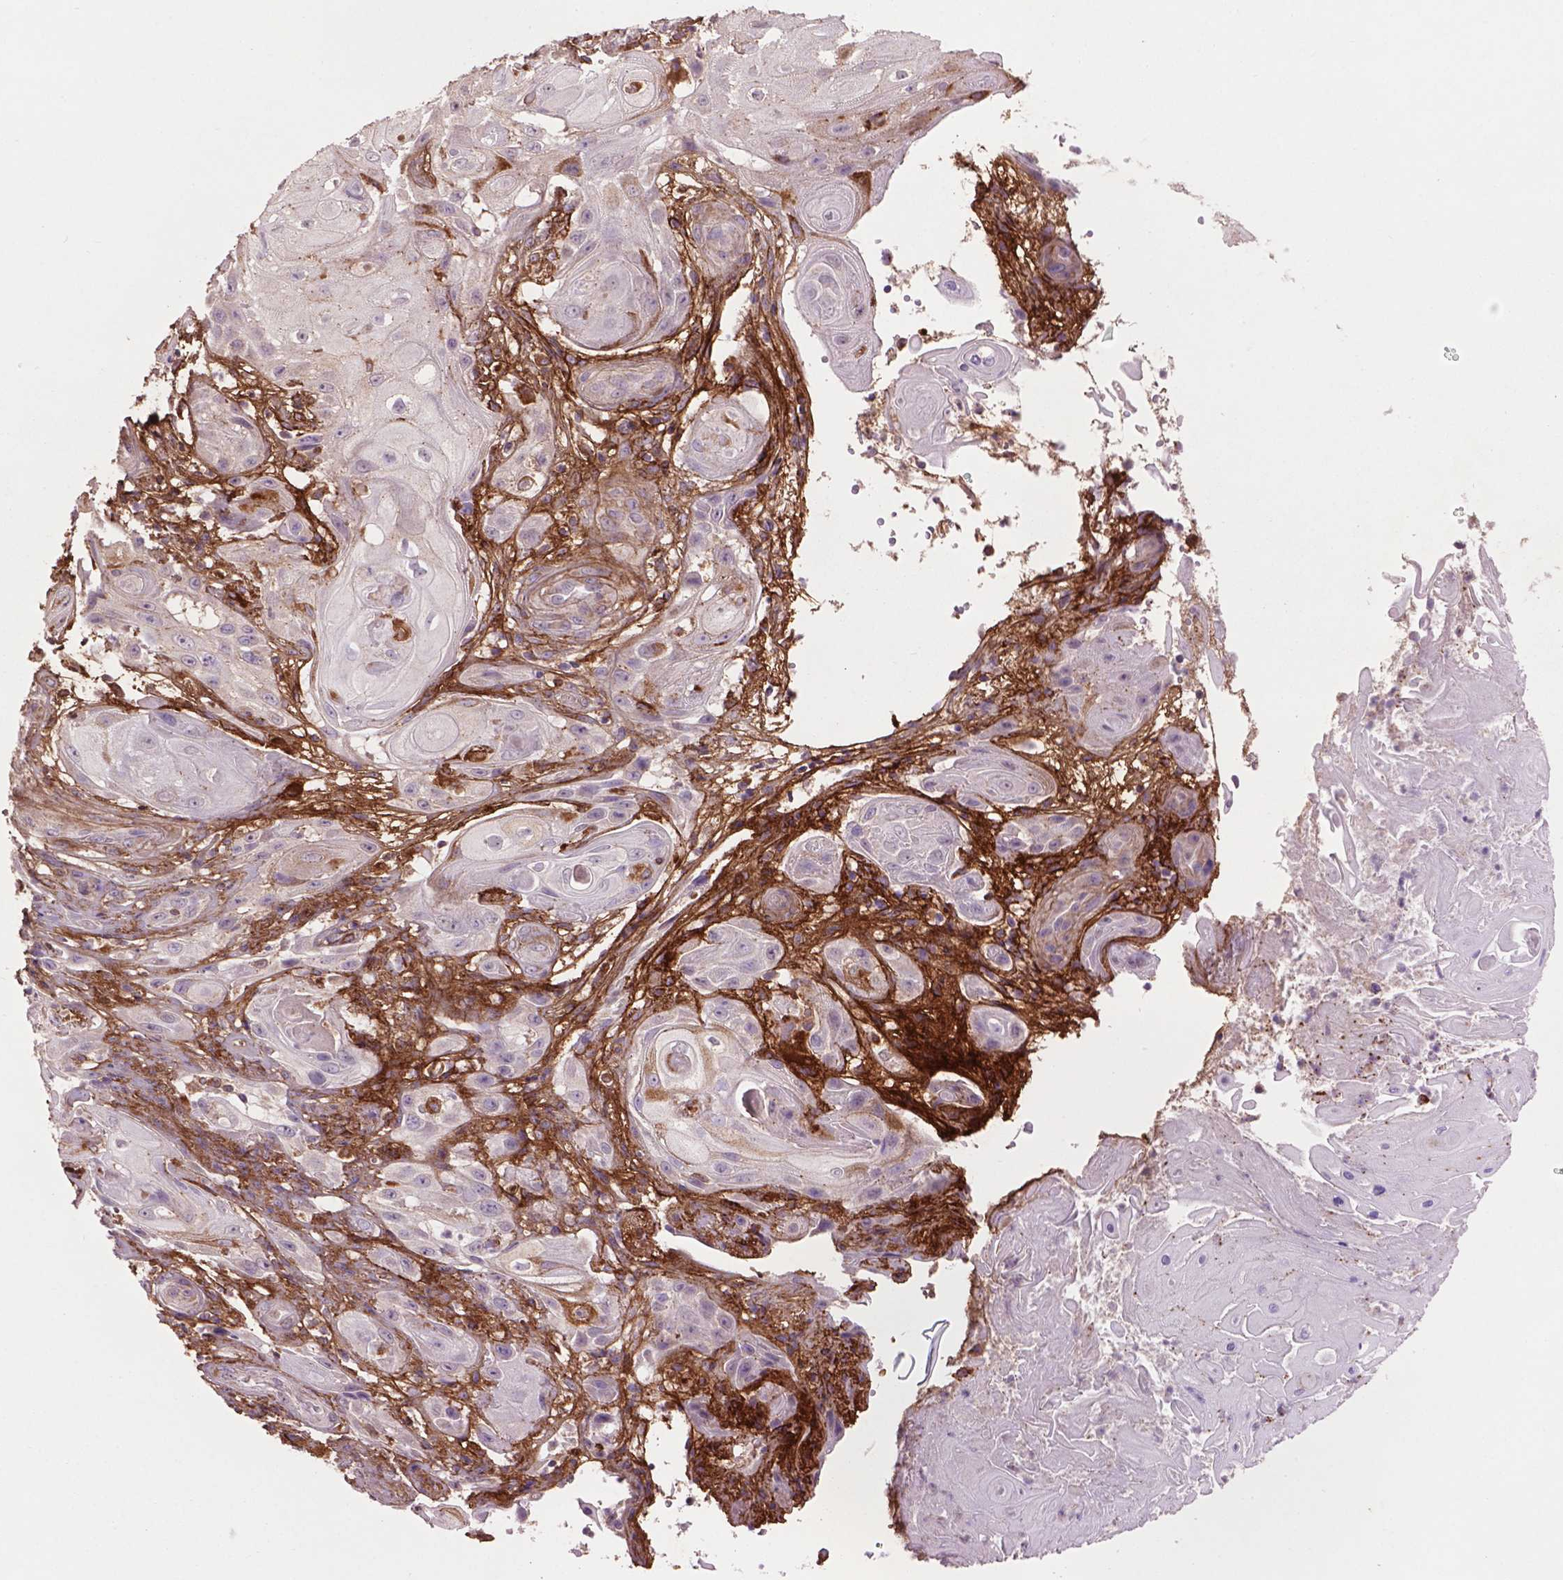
{"staining": {"intensity": "negative", "quantity": "none", "location": "none"}, "tissue": "skin cancer", "cell_type": "Tumor cells", "image_type": "cancer", "snomed": [{"axis": "morphology", "description": "Squamous cell carcinoma, NOS"}, {"axis": "topography", "description": "Skin"}], "caption": "Skin cancer (squamous cell carcinoma) stained for a protein using immunohistochemistry shows no expression tumor cells.", "gene": "LRRC3C", "patient": {"sex": "male", "age": 62}}